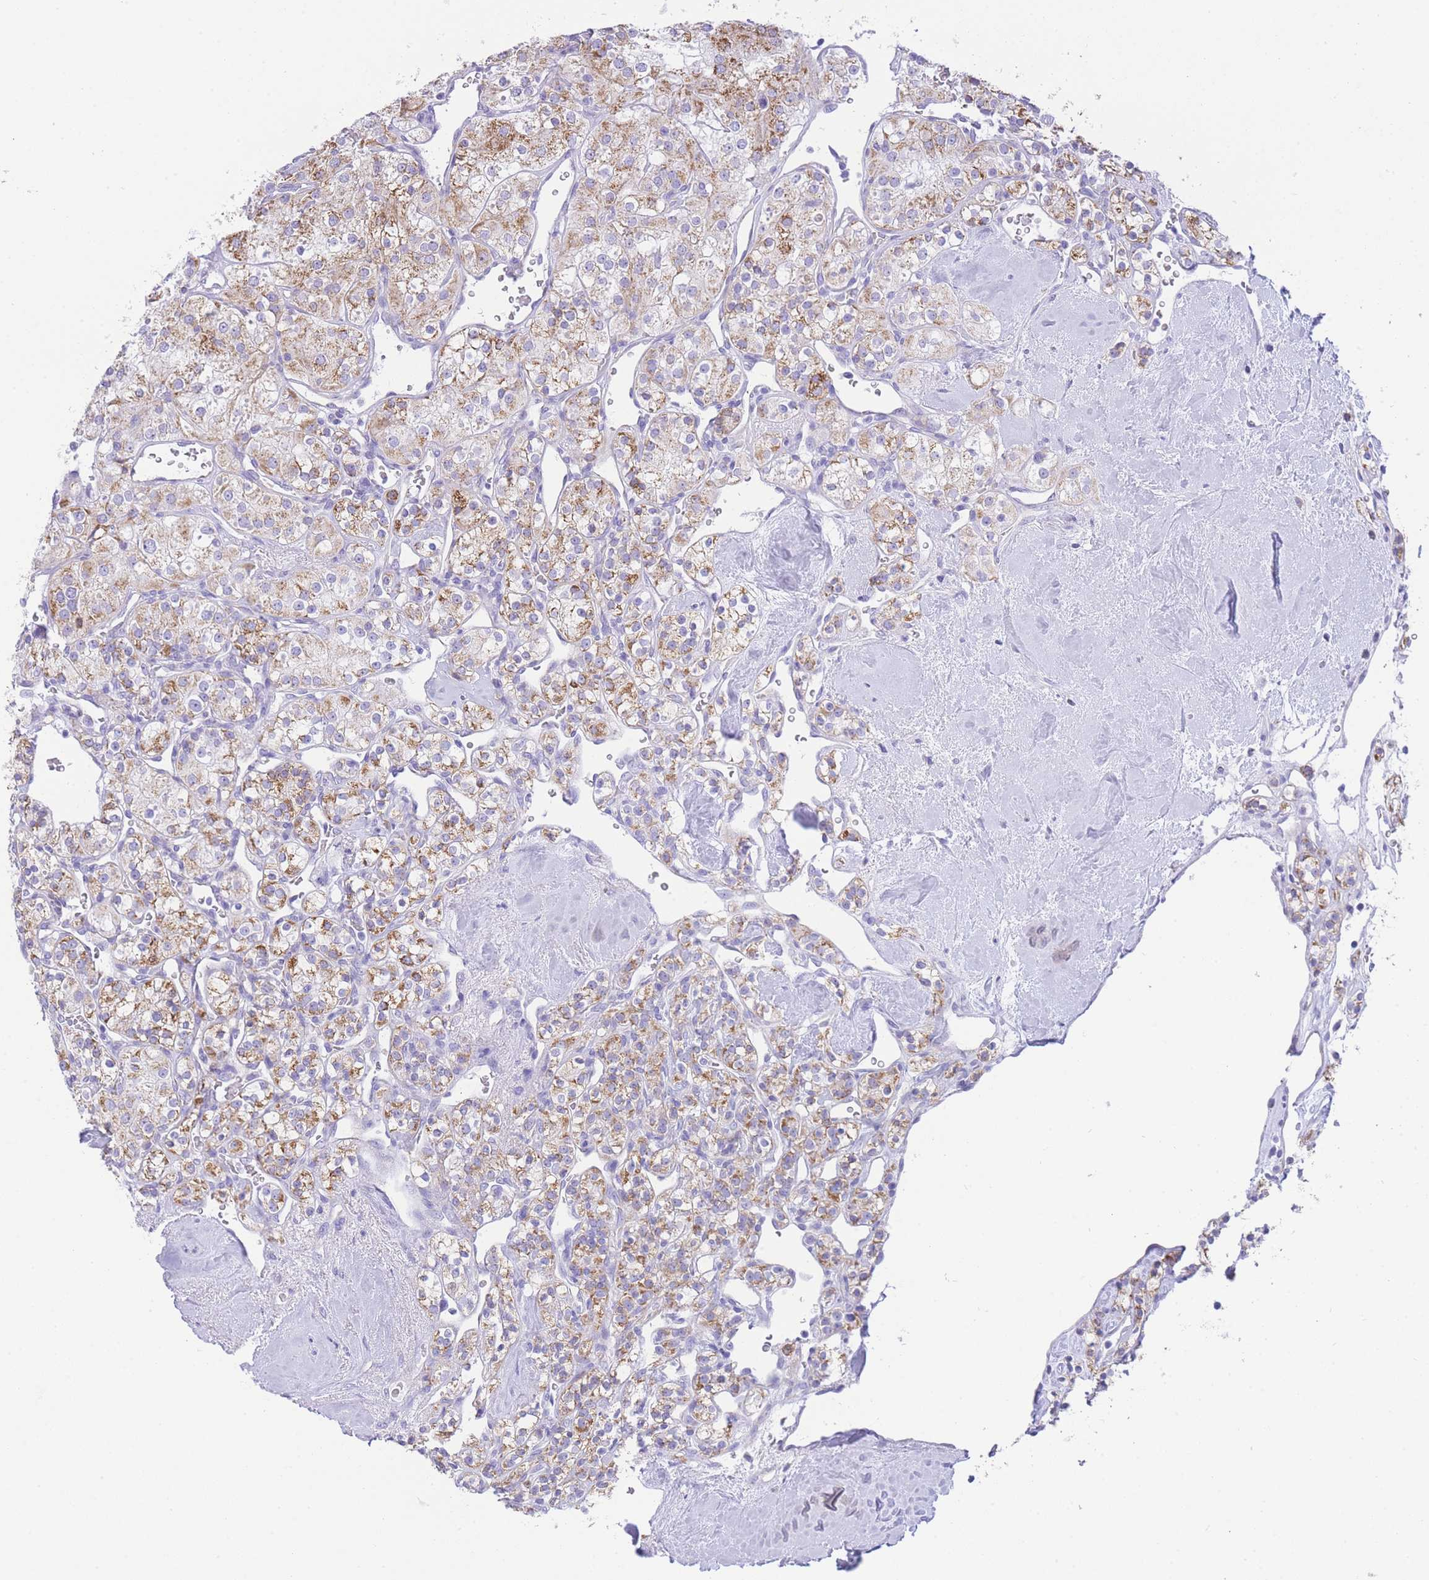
{"staining": {"intensity": "moderate", "quantity": ">75%", "location": "cytoplasmic/membranous"}, "tissue": "renal cancer", "cell_type": "Tumor cells", "image_type": "cancer", "snomed": [{"axis": "morphology", "description": "Adenocarcinoma, NOS"}, {"axis": "topography", "description": "Kidney"}], "caption": "Renal cancer stained with DAB immunohistochemistry shows medium levels of moderate cytoplasmic/membranous staining in about >75% of tumor cells.", "gene": "ACSM4", "patient": {"sex": "male", "age": 77}}